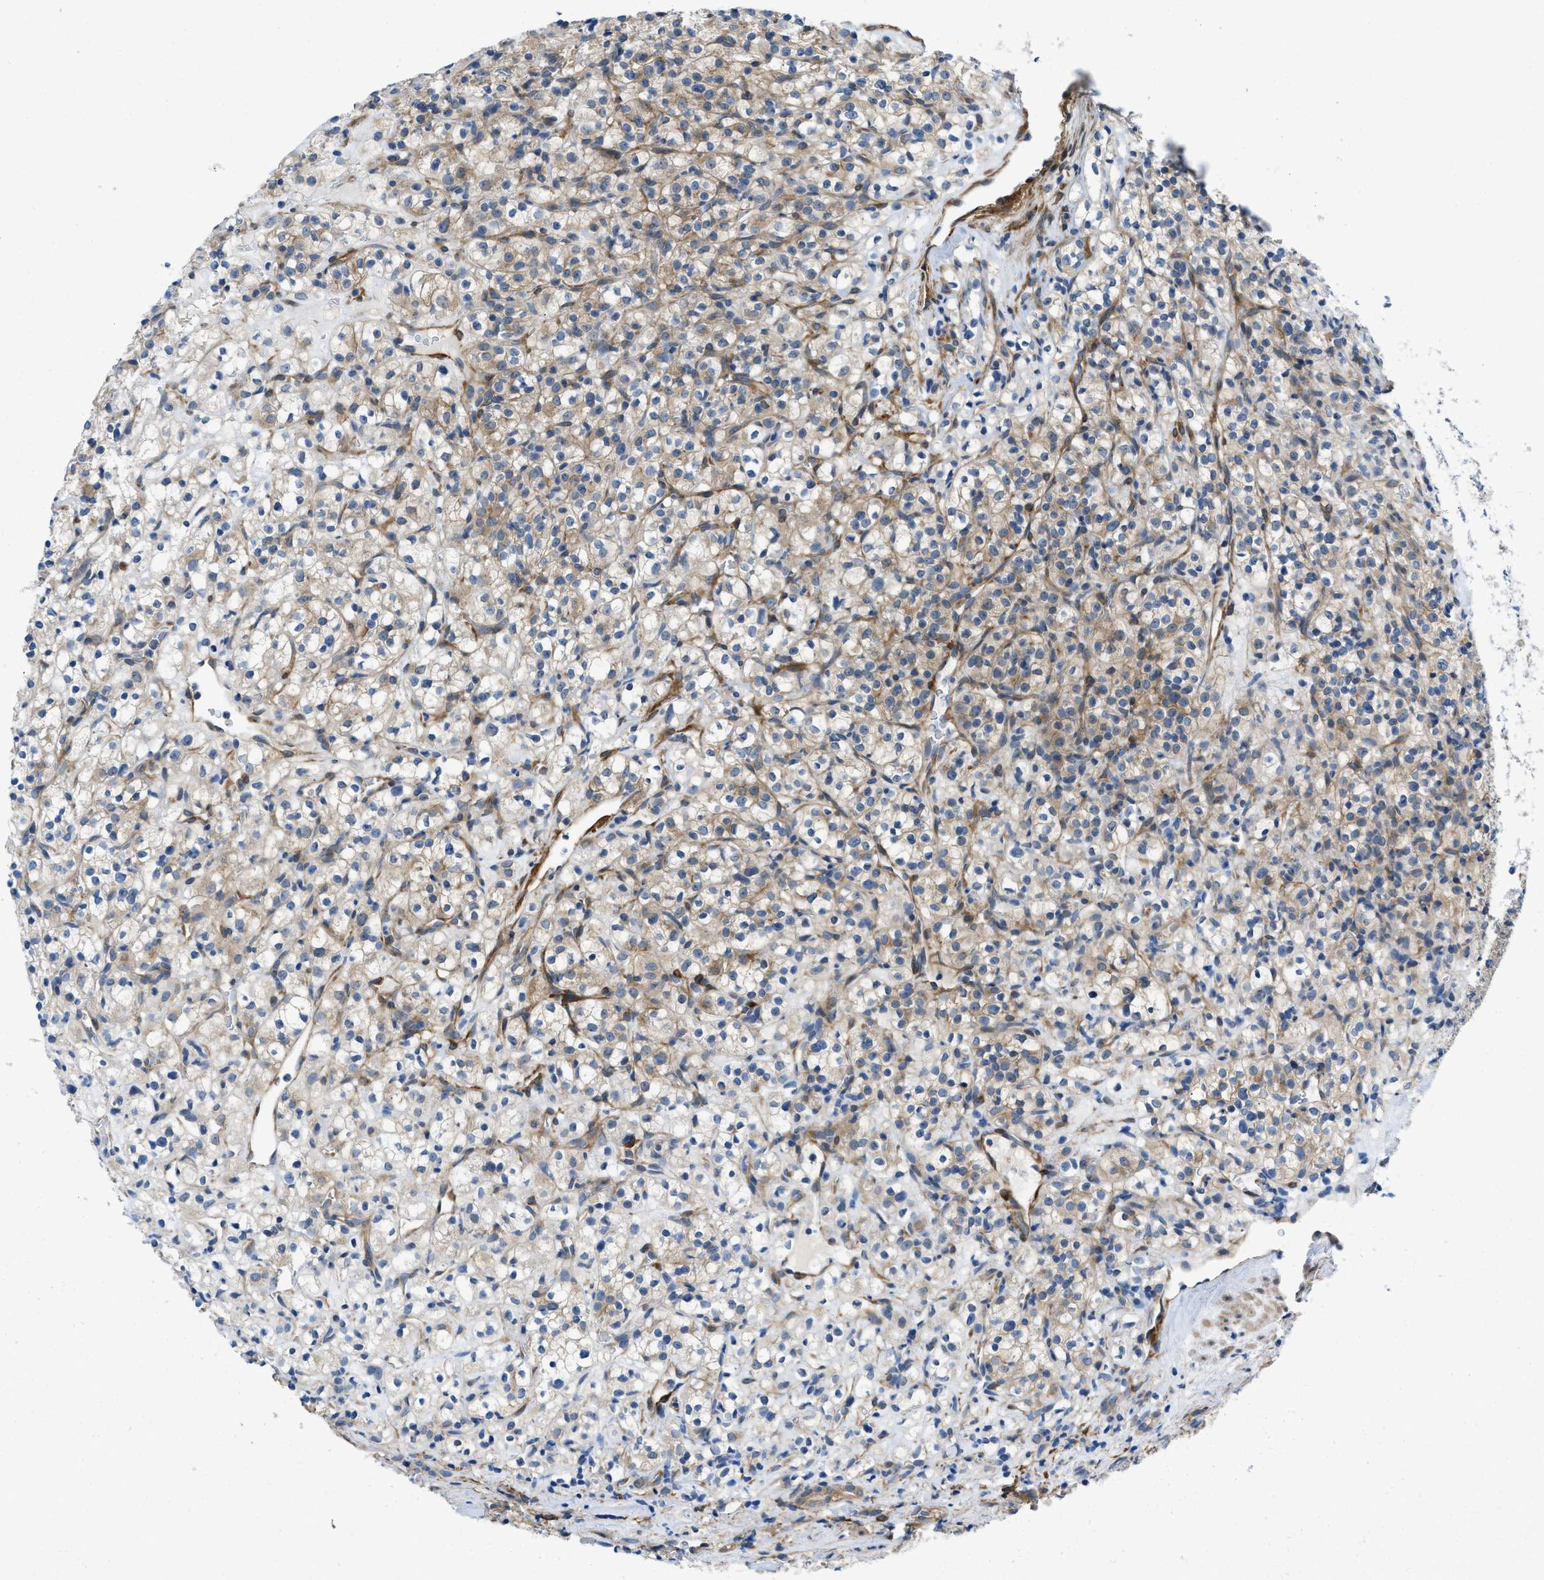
{"staining": {"intensity": "weak", "quantity": ">75%", "location": "cytoplasmic/membranous"}, "tissue": "renal cancer", "cell_type": "Tumor cells", "image_type": "cancer", "snomed": [{"axis": "morphology", "description": "Normal tissue, NOS"}, {"axis": "morphology", "description": "Adenocarcinoma, NOS"}, {"axis": "topography", "description": "Kidney"}], "caption": "Protein staining of renal cancer (adenocarcinoma) tissue demonstrates weak cytoplasmic/membranous staining in approximately >75% of tumor cells.", "gene": "PDLIM5", "patient": {"sex": "female", "age": 72}}